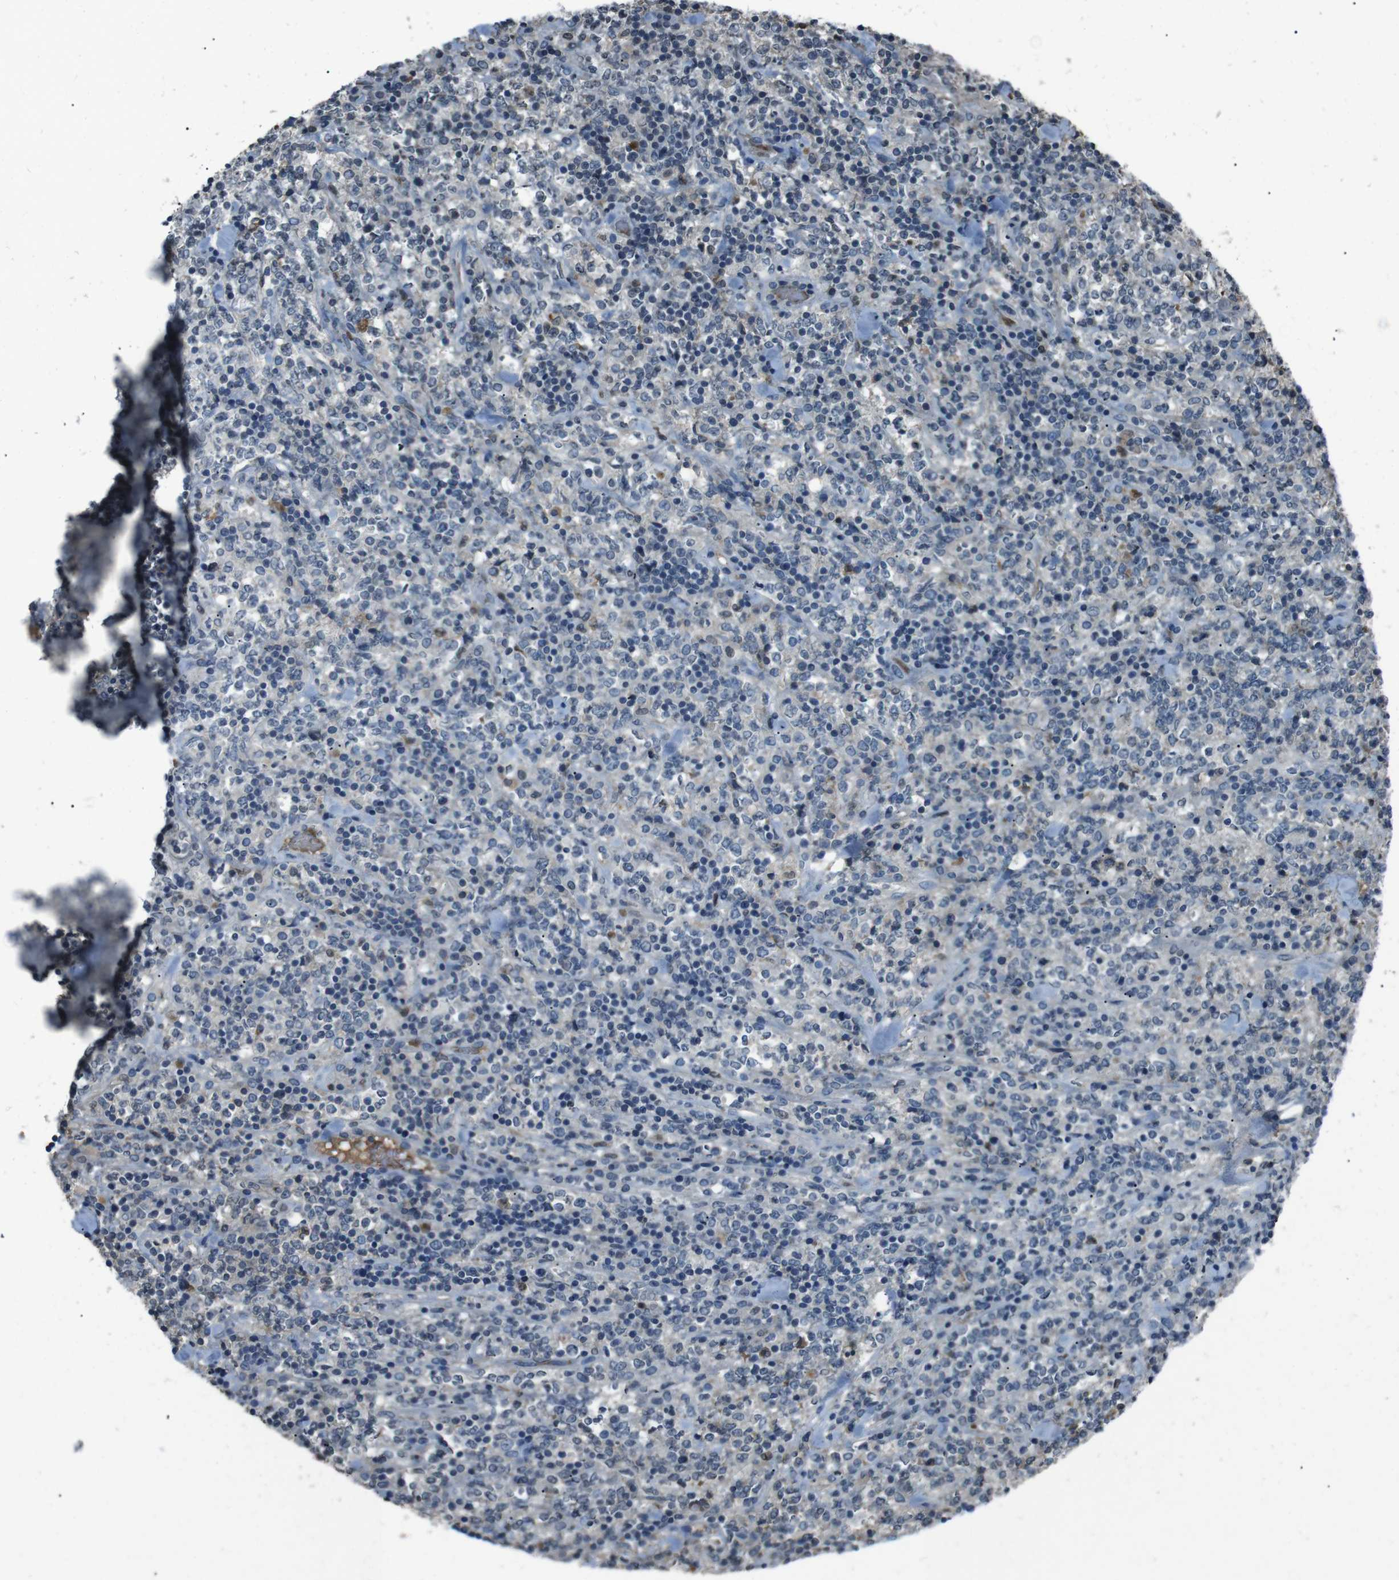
{"staining": {"intensity": "negative", "quantity": "none", "location": "none"}, "tissue": "lymphoma", "cell_type": "Tumor cells", "image_type": "cancer", "snomed": [{"axis": "morphology", "description": "Malignant lymphoma, non-Hodgkin's type, High grade"}, {"axis": "topography", "description": "Soft tissue"}], "caption": "High magnification brightfield microscopy of high-grade malignant lymphoma, non-Hodgkin's type stained with DAB (3,3'-diaminobenzidine) (brown) and counterstained with hematoxylin (blue): tumor cells show no significant expression.", "gene": "UGT1A6", "patient": {"sex": "male", "age": 18}}